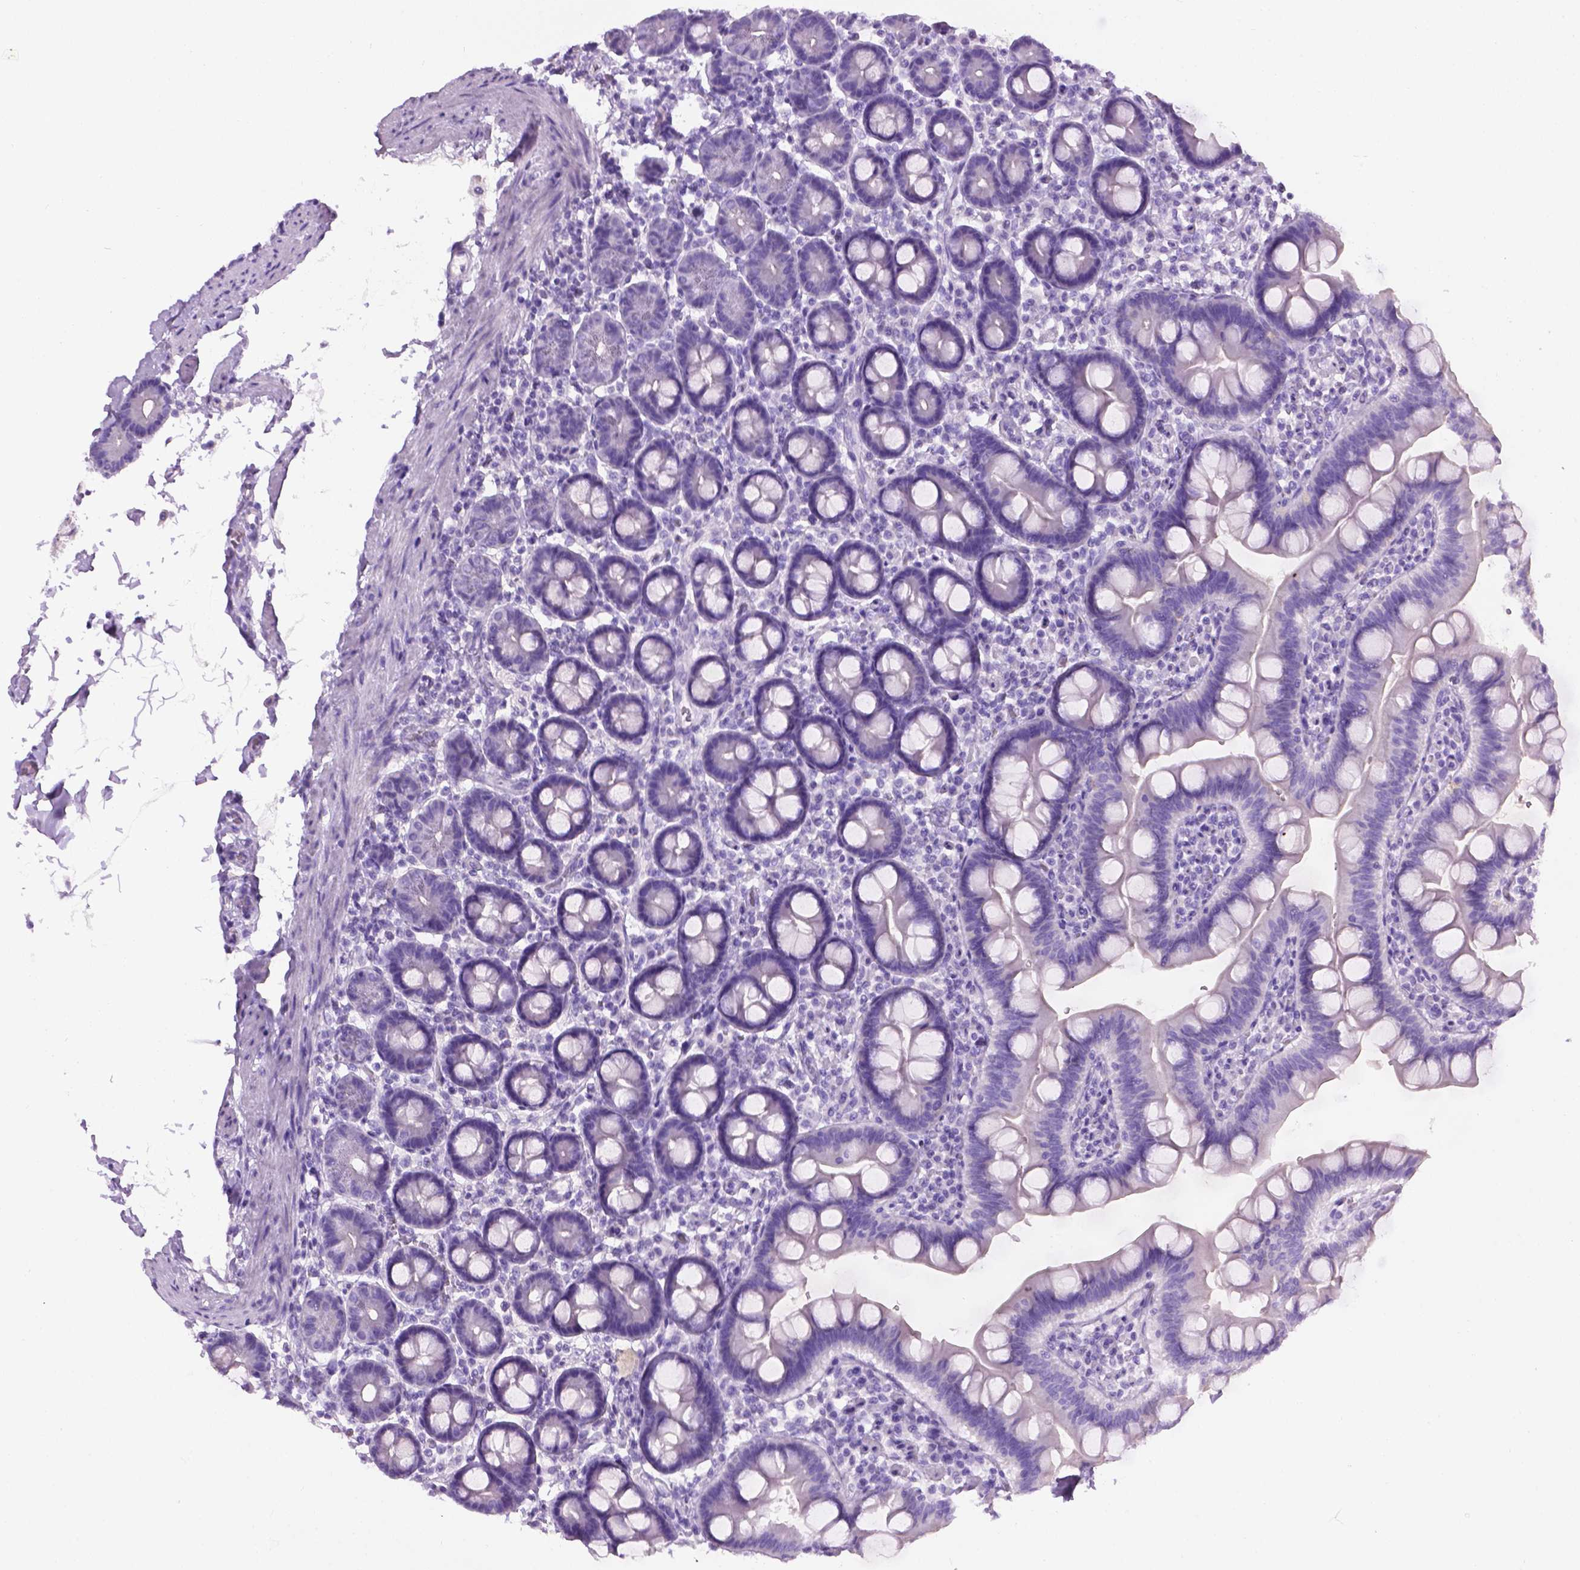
{"staining": {"intensity": "negative", "quantity": "none", "location": "none"}, "tissue": "duodenum", "cell_type": "Glandular cells", "image_type": "normal", "snomed": [{"axis": "morphology", "description": "Normal tissue, NOS"}, {"axis": "topography", "description": "Pancreas"}, {"axis": "topography", "description": "Duodenum"}], "caption": "Immunohistochemical staining of benign duodenum demonstrates no significant expression in glandular cells.", "gene": "LELP1", "patient": {"sex": "male", "age": 59}}